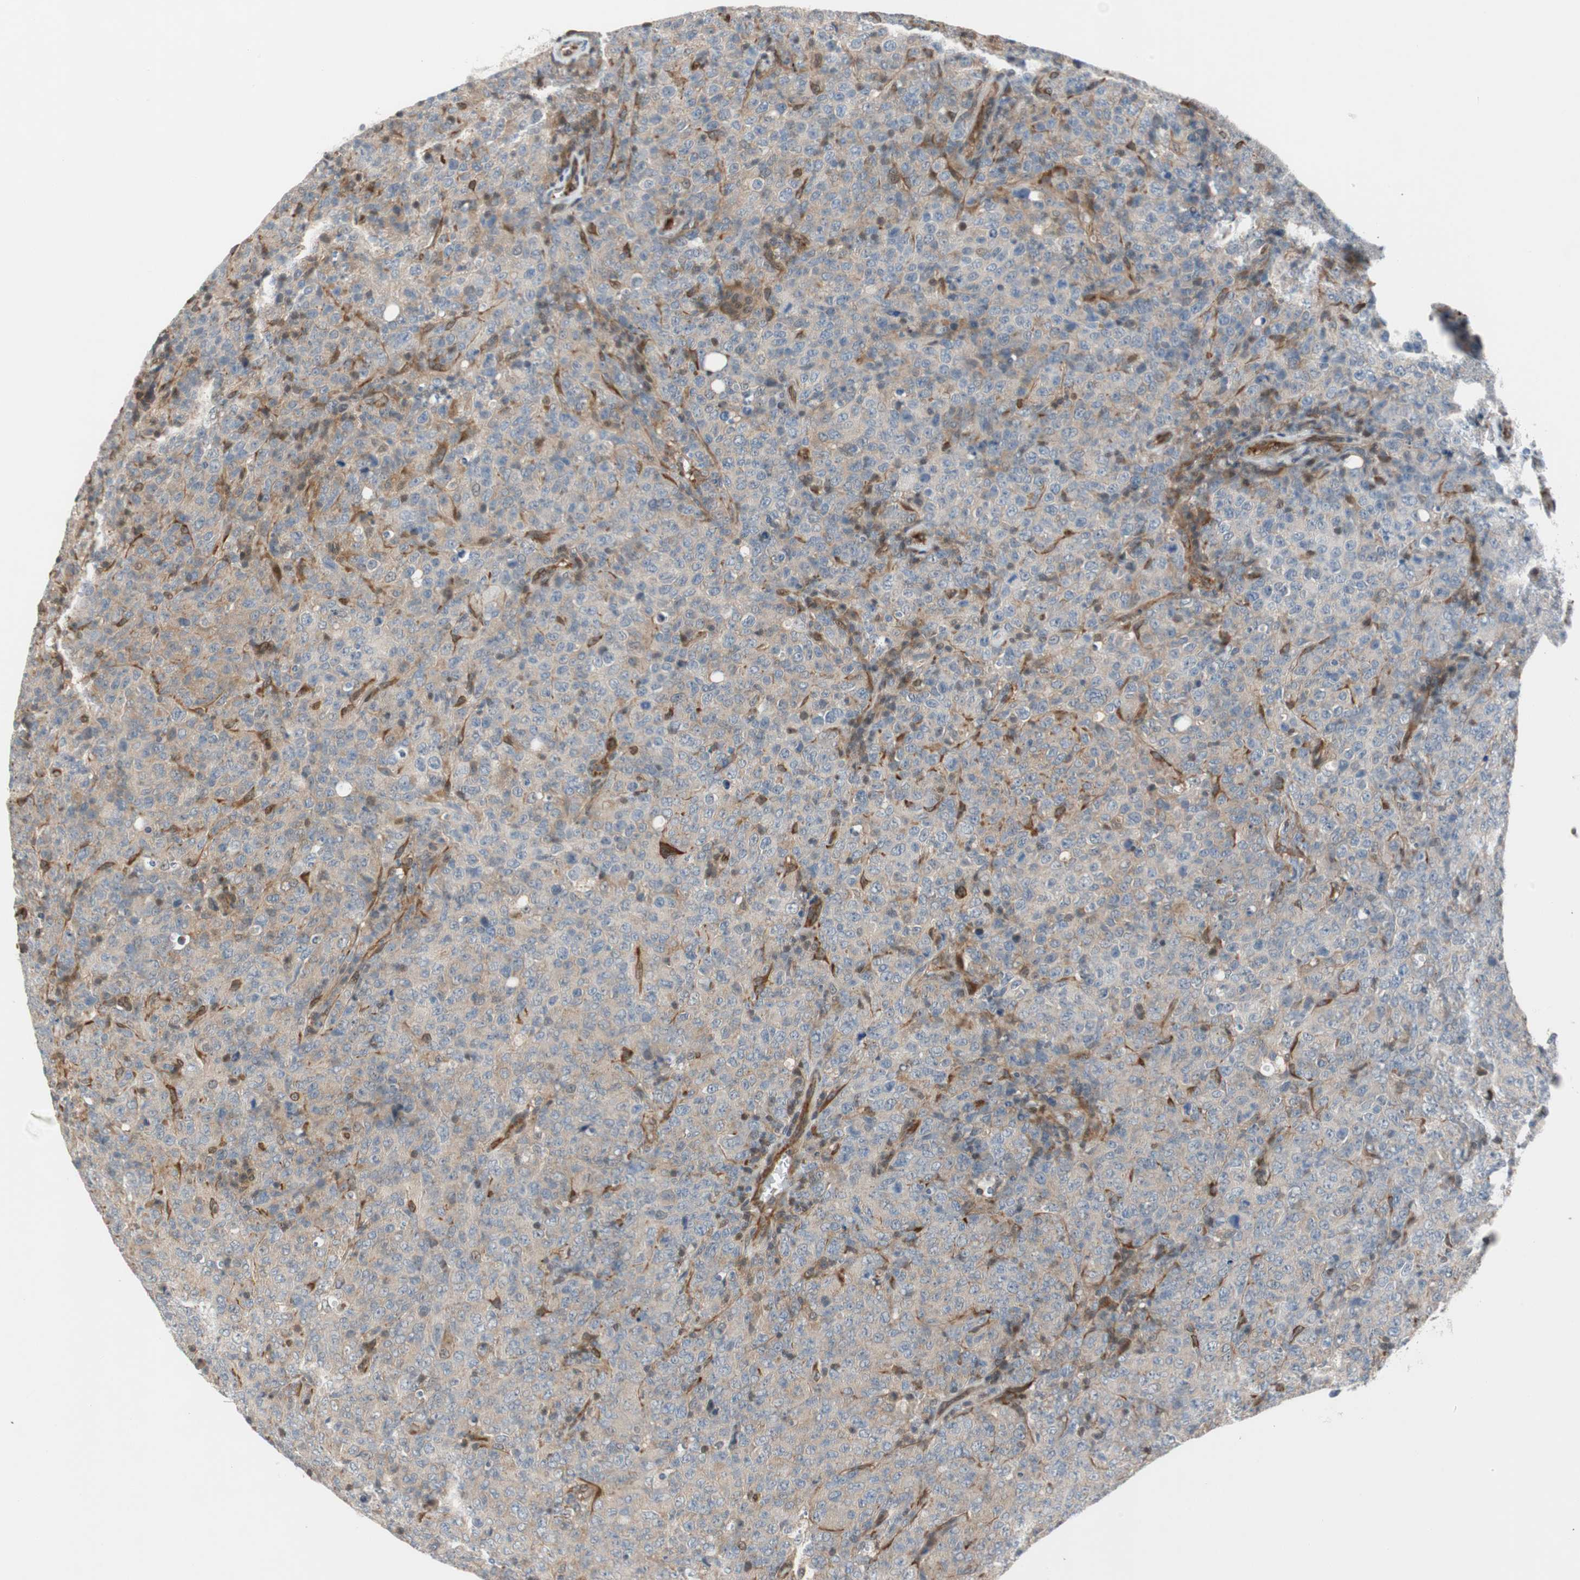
{"staining": {"intensity": "weak", "quantity": "25%-75%", "location": "cytoplasmic/membranous"}, "tissue": "lymphoma", "cell_type": "Tumor cells", "image_type": "cancer", "snomed": [{"axis": "morphology", "description": "Malignant lymphoma, non-Hodgkin's type, High grade"}, {"axis": "topography", "description": "Tonsil"}], "caption": "Human malignant lymphoma, non-Hodgkin's type (high-grade) stained with a protein marker displays weak staining in tumor cells.", "gene": "ZNF512B", "patient": {"sex": "female", "age": 36}}